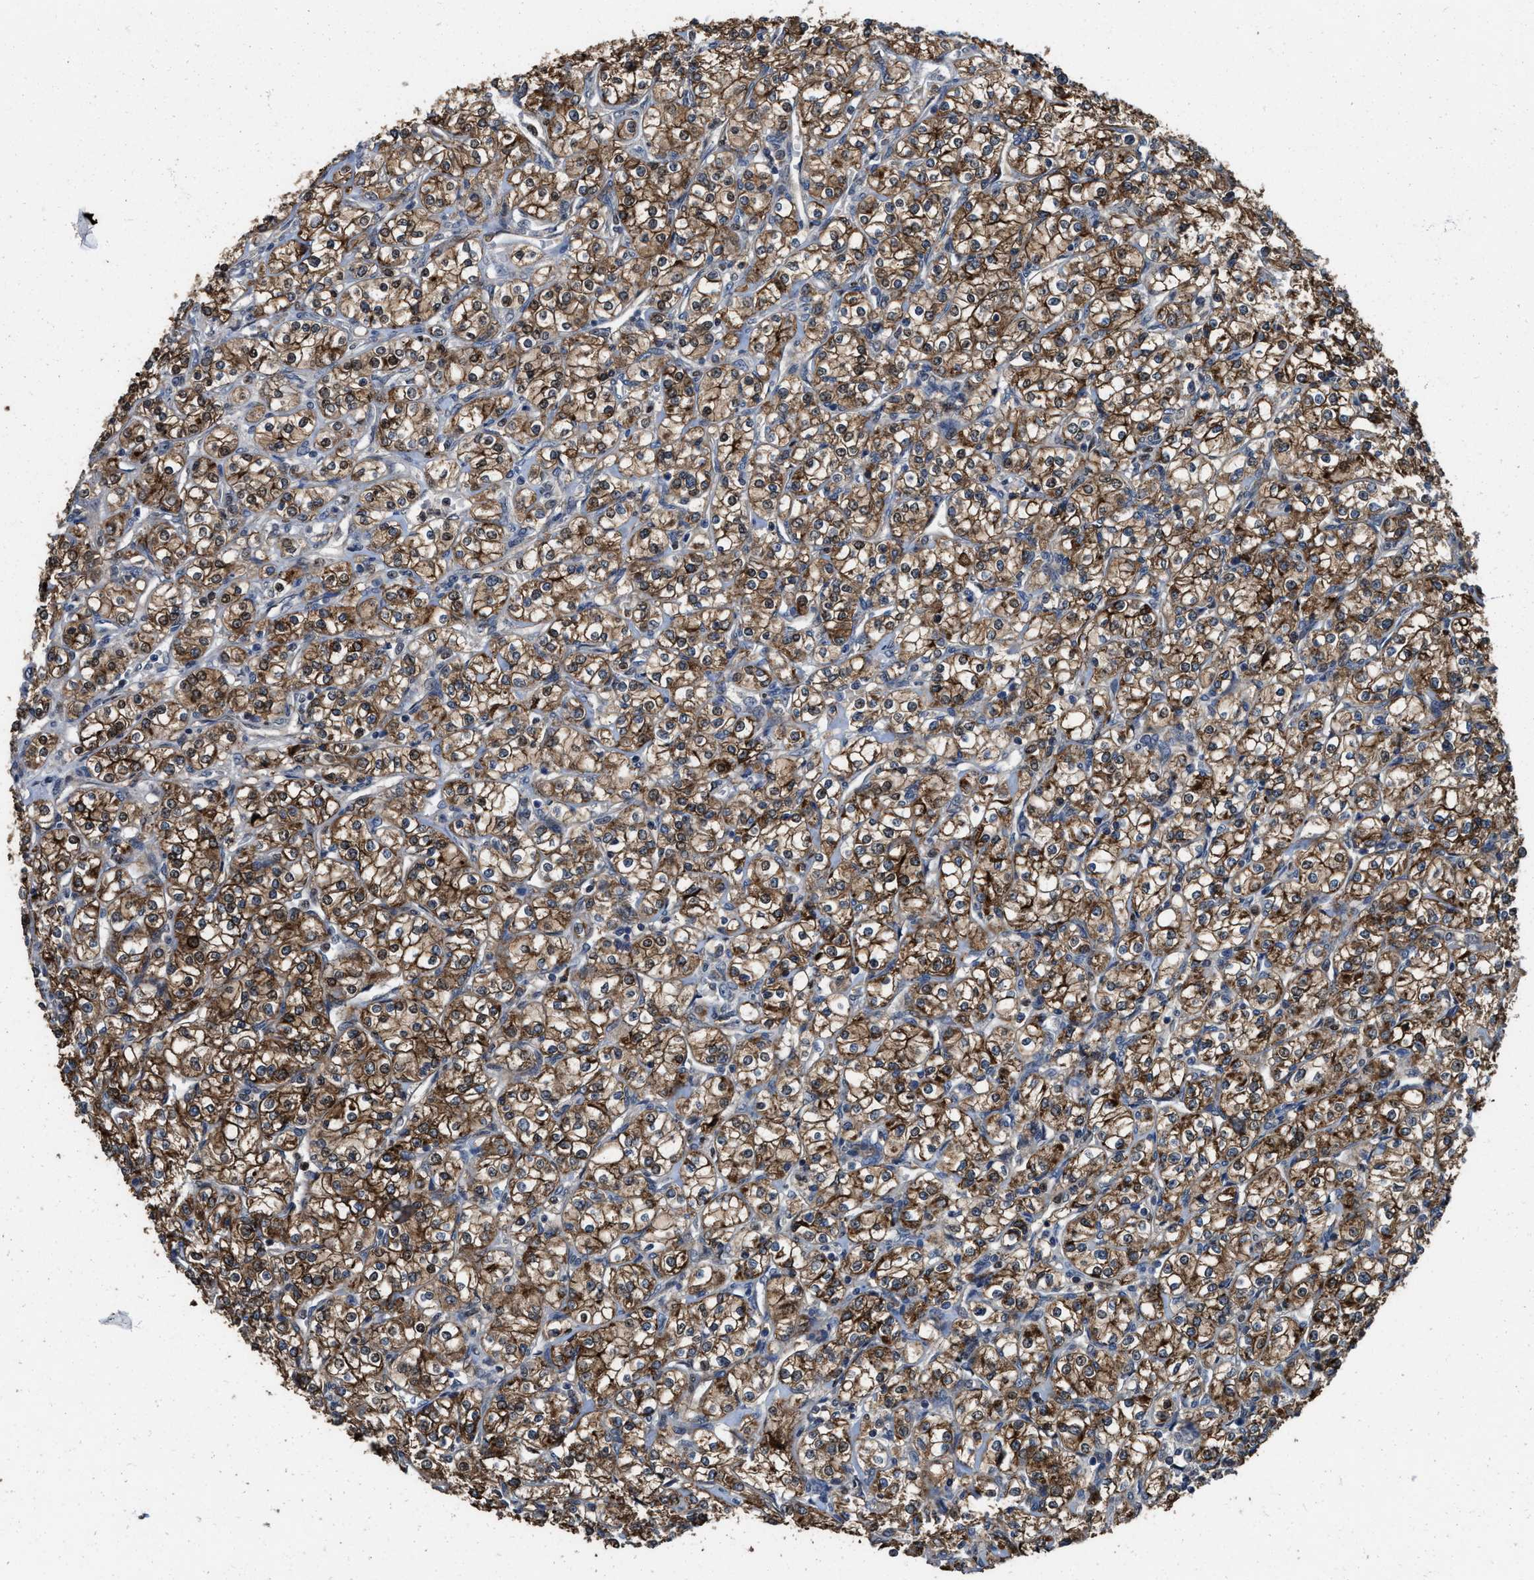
{"staining": {"intensity": "strong", "quantity": ">75%", "location": "cytoplasmic/membranous"}, "tissue": "renal cancer", "cell_type": "Tumor cells", "image_type": "cancer", "snomed": [{"axis": "morphology", "description": "Adenocarcinoma, NOS"}, {"axis": "topography", "description": "Kidney"}], "caption": "Approximately >75% of tumor cells in human renal cancer (adenocarcinoma) display strong cytoplasmic/membranous protein staining as visualized by brown immunohistochemical staining.", "gene": "ZNF20", "patient": {"sex": "male", "age": 77}}